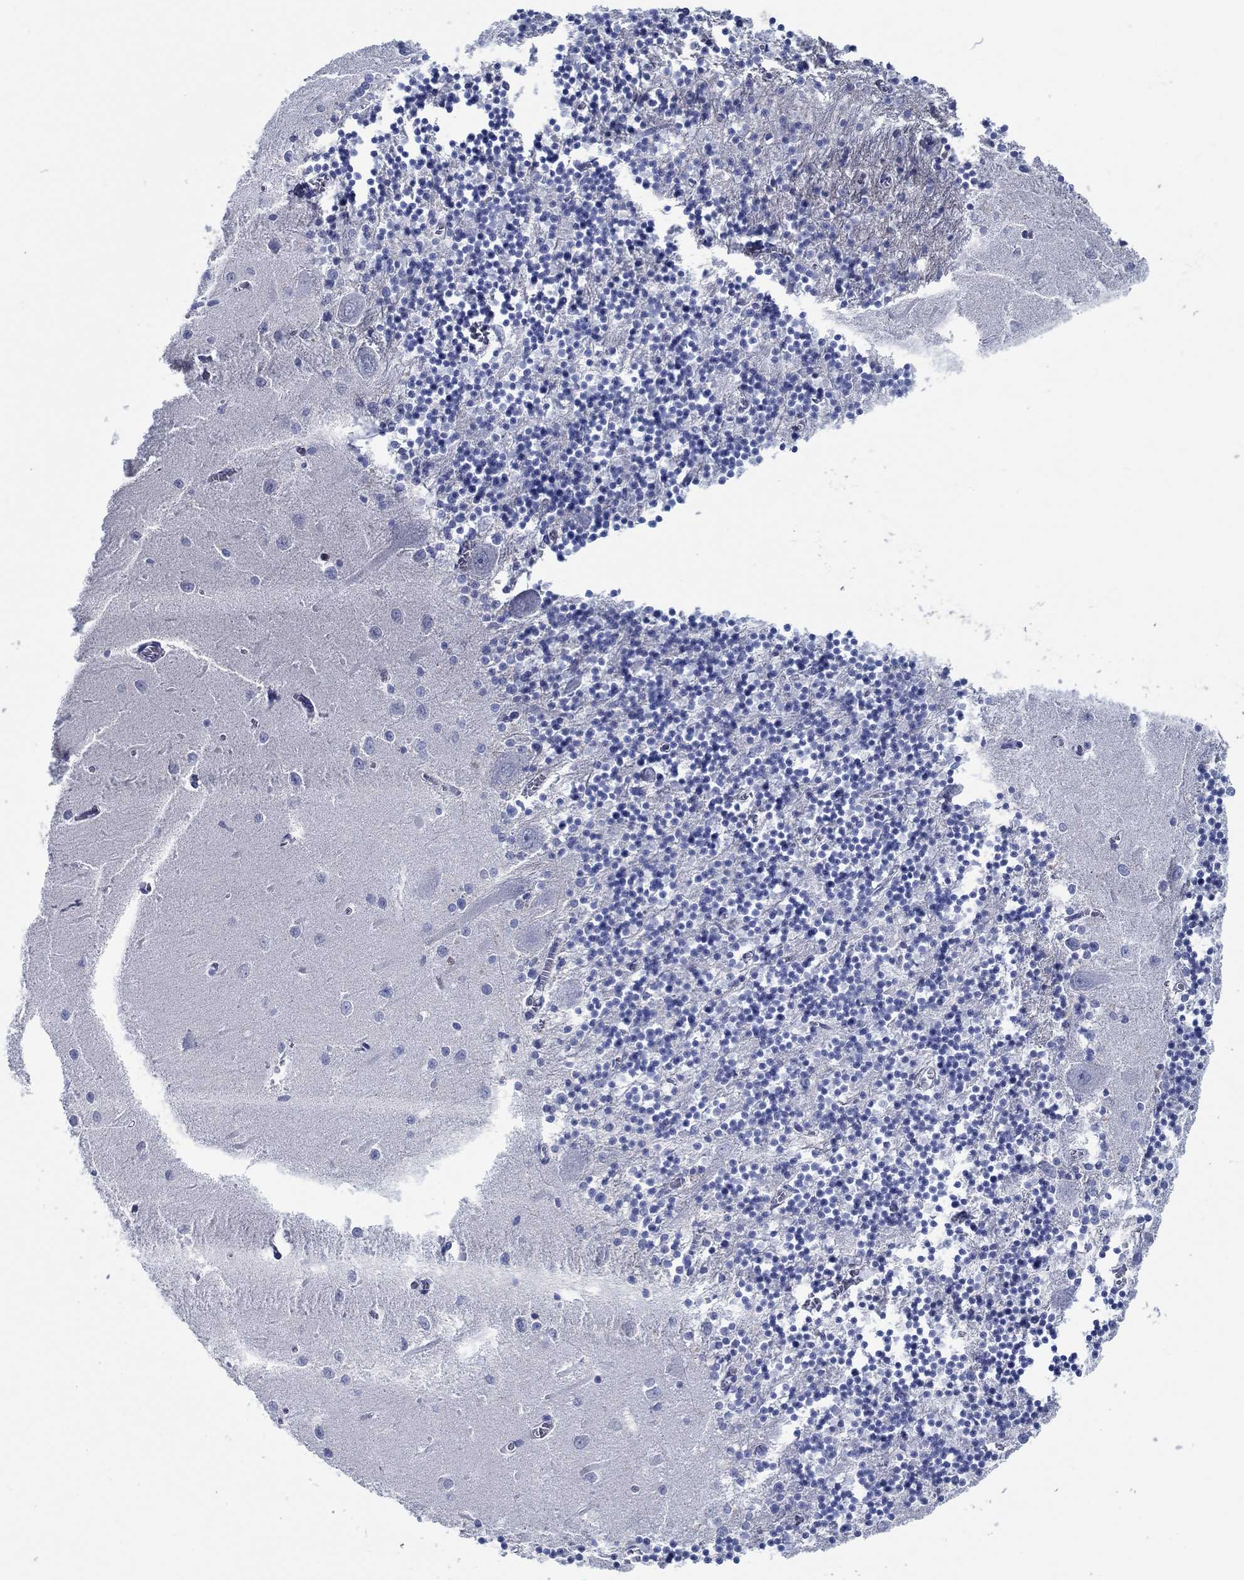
{"staining": {"intensity": "negative", "quantity": "none", "location": "none"}, "tissue": "cerebellum", "cell_type": "Cells in granular layer", "image_type": "normal", "snomed": [{"axis": "morphology", "description": "Normal tissue, NOS"}, {"axis": "topography", "description": "Cerebellum"}], "caption": "Immunohistochemical staining of unremarkable cerebellum displays no significant expression in cells in granular layer. (Immunohistochemistry, brightfield microscopy, high magnification).", "gene": "TOMM20L", "patient": {"sex": "female", "age": 64}}